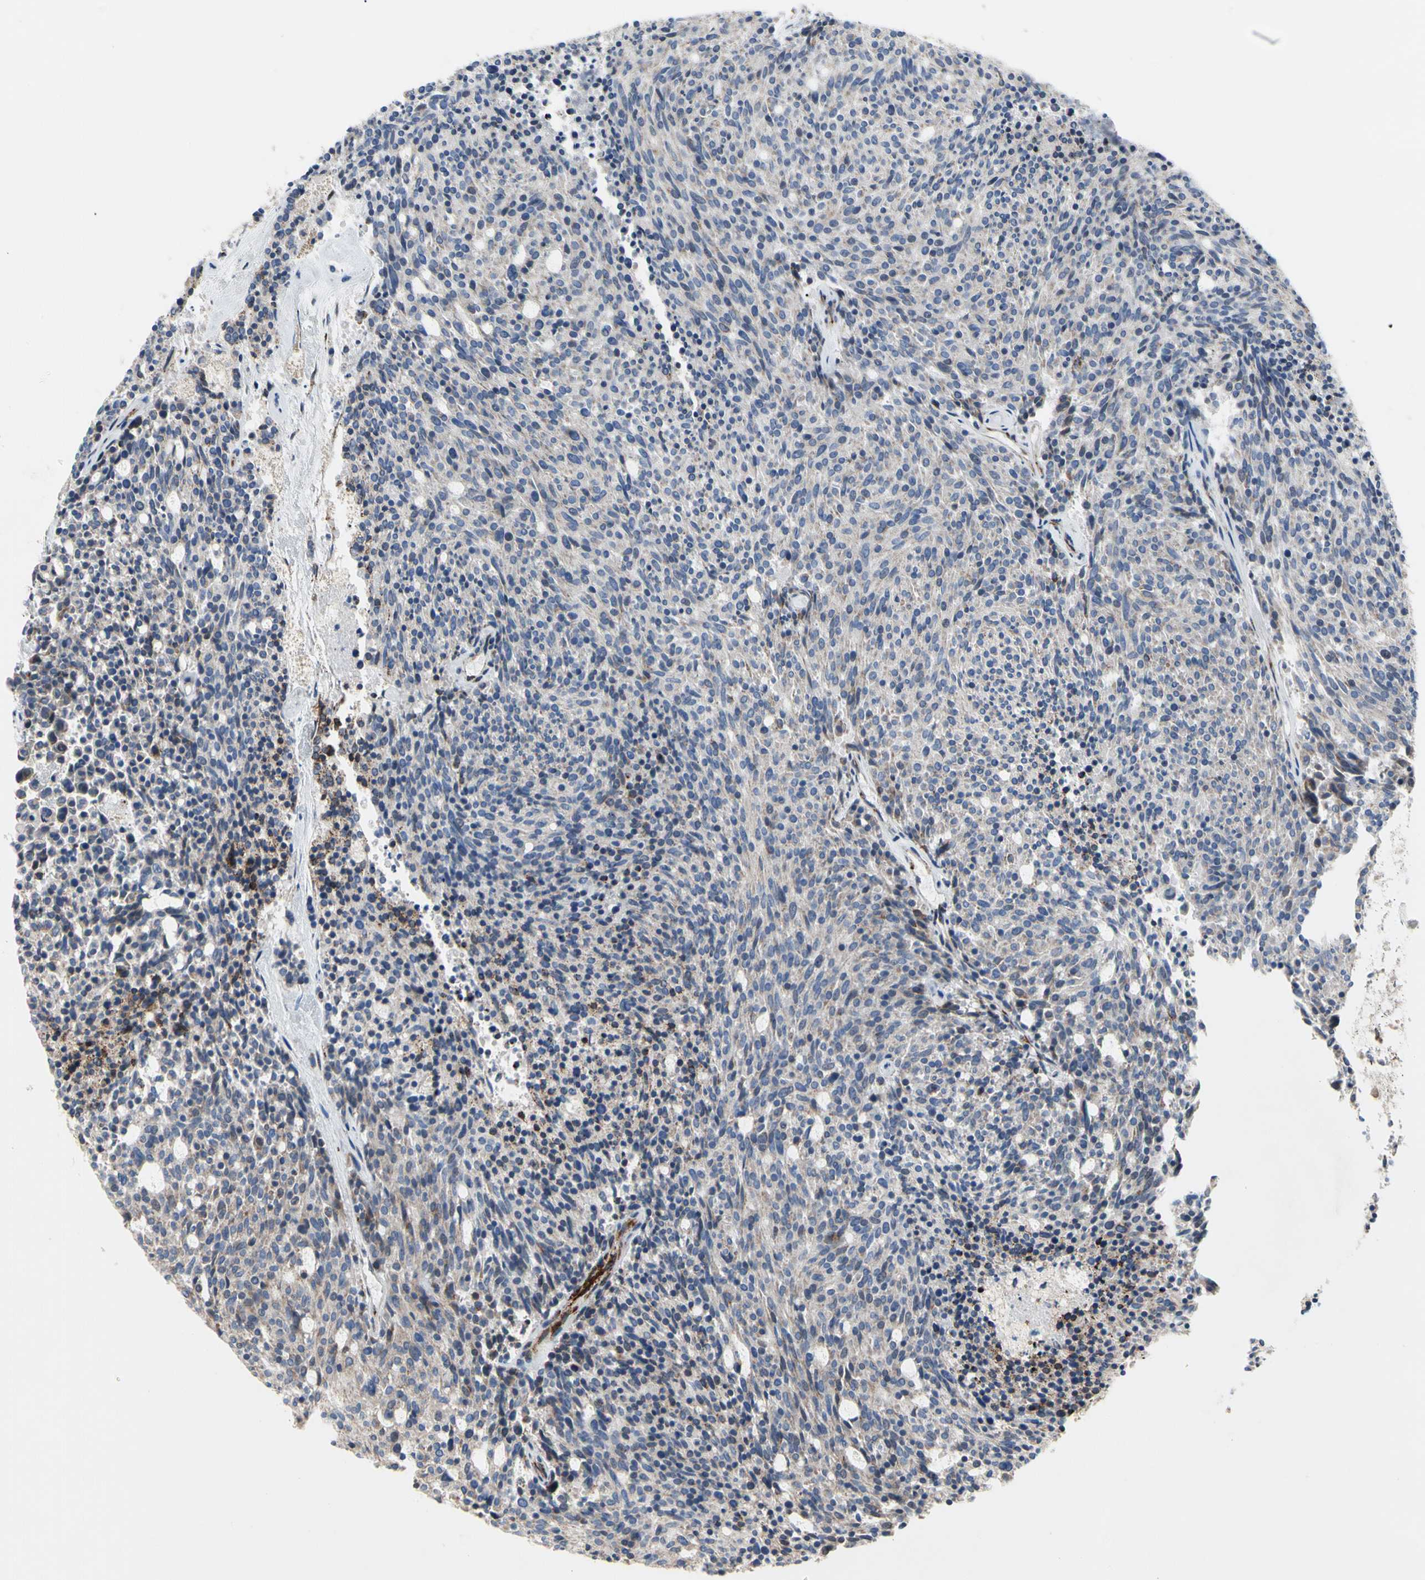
{"staining": {"intensity": "negative", "quantity": "none", "location": "none"}, "tissue": "carcinoid", "cell_type": "Tumor cells", "image_type": "cancer", "snomed": [{"axis": "morphology", "description": "Carcinoid, malignant, NOS"}, {"axis": "topography", "description": "Pancreas"}], "caption": "DAB (3,3'-diaminobenzidine) immunohistochemical staining of human malignant carcinoid demonstrates no significant positivity in tumor cells. Brightfield microscopy of immunohistochemistry (IHC) stained with DAB (brown) and hematoxylin (blue), captured at high magnification.", "gene": "MMEL1", "patient": {"sex": "female", "age": 54}}